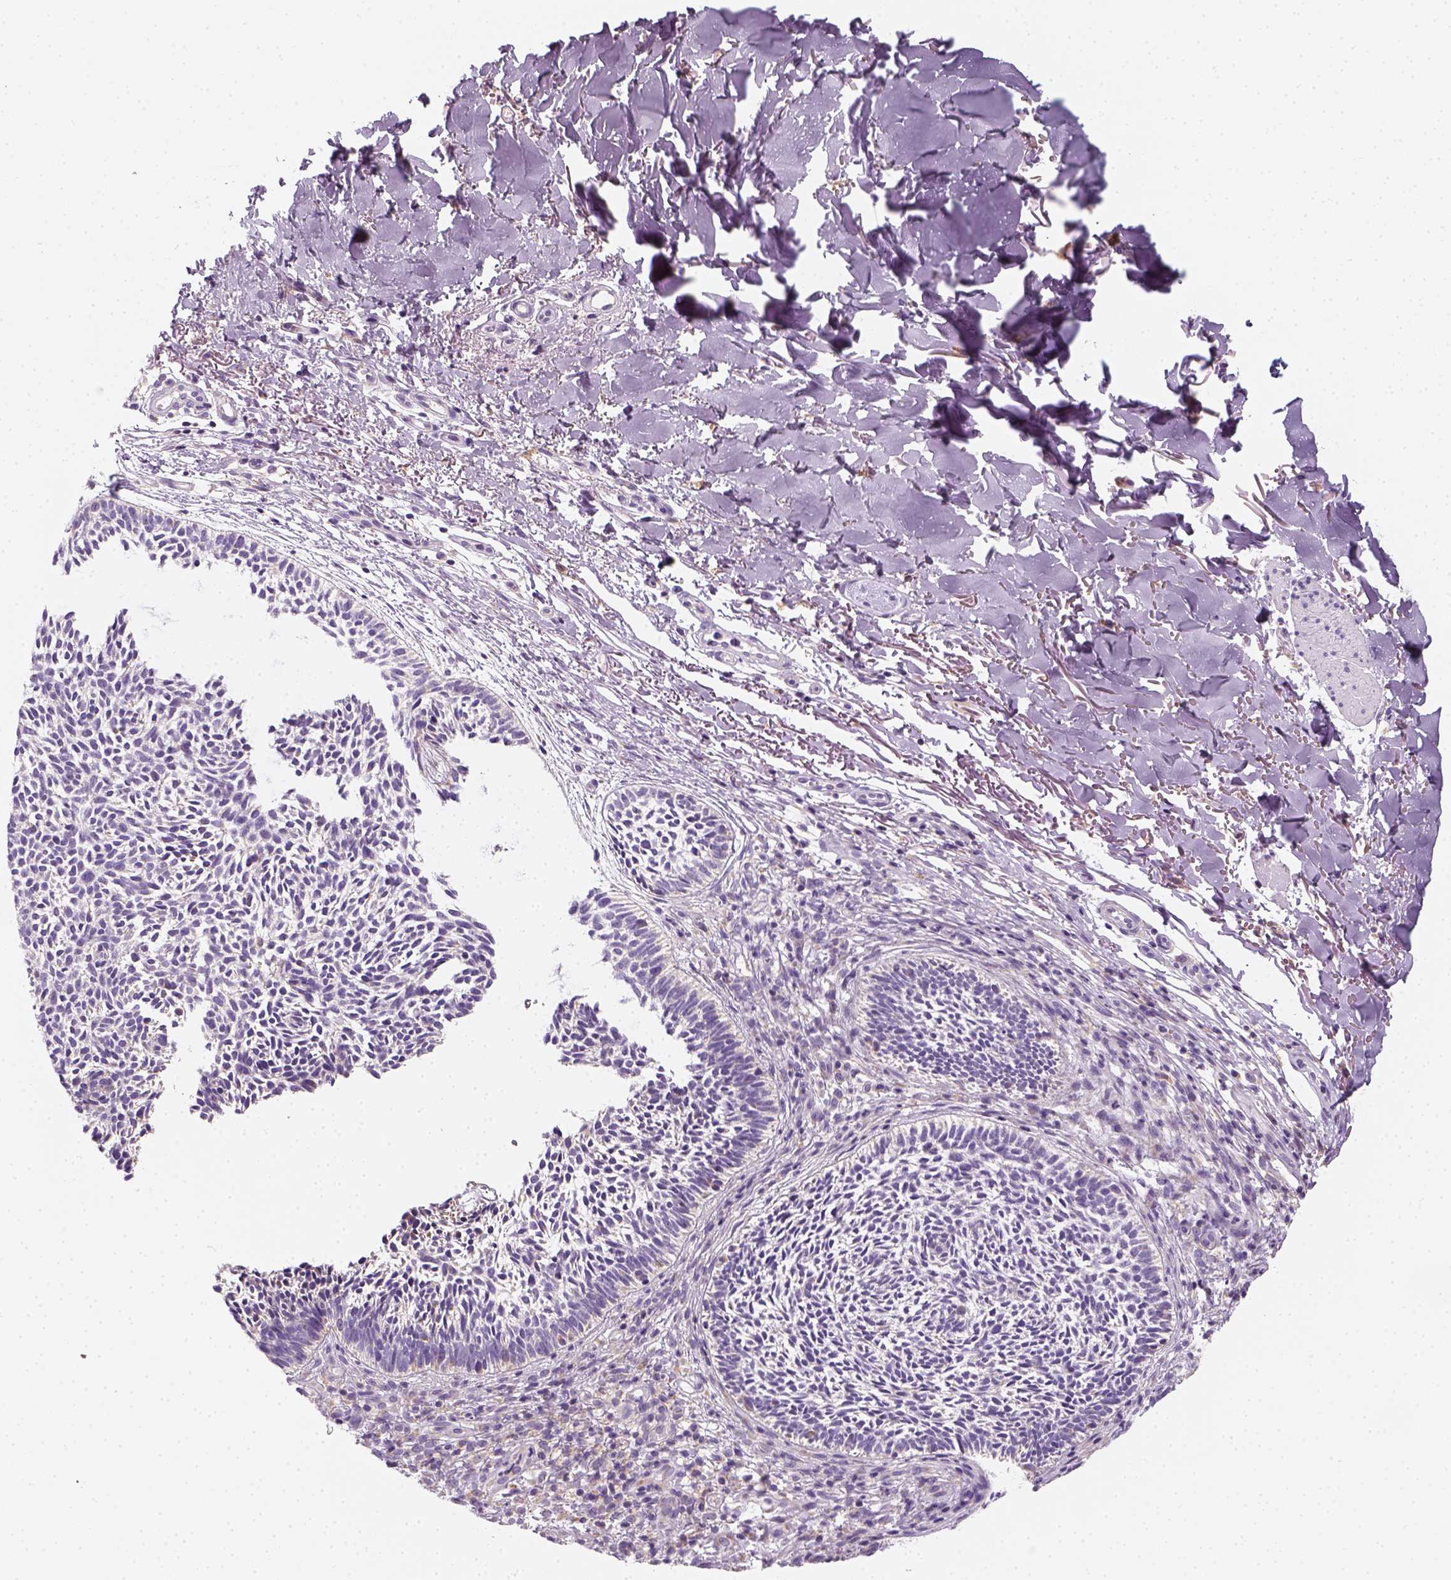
{"staining": {"intensity": "negative", "quantity": "none", "location": "none"}, "tissue": "skin cancer", "cell_type": "Tumor cells", "image_type": "cancer", "snomed": [{"axis": "morphology", "description": "Basal cell carcinoma"}, {"axis": "topography", "description": "Skin"}], "caption": "The immunohistochemistry (IHC) image has no significant expression in tumor cells of basal cell carcinoma (skin) tissue.", "gene": "AWAT2", "patient": {"sex": "male", "age": 78}}